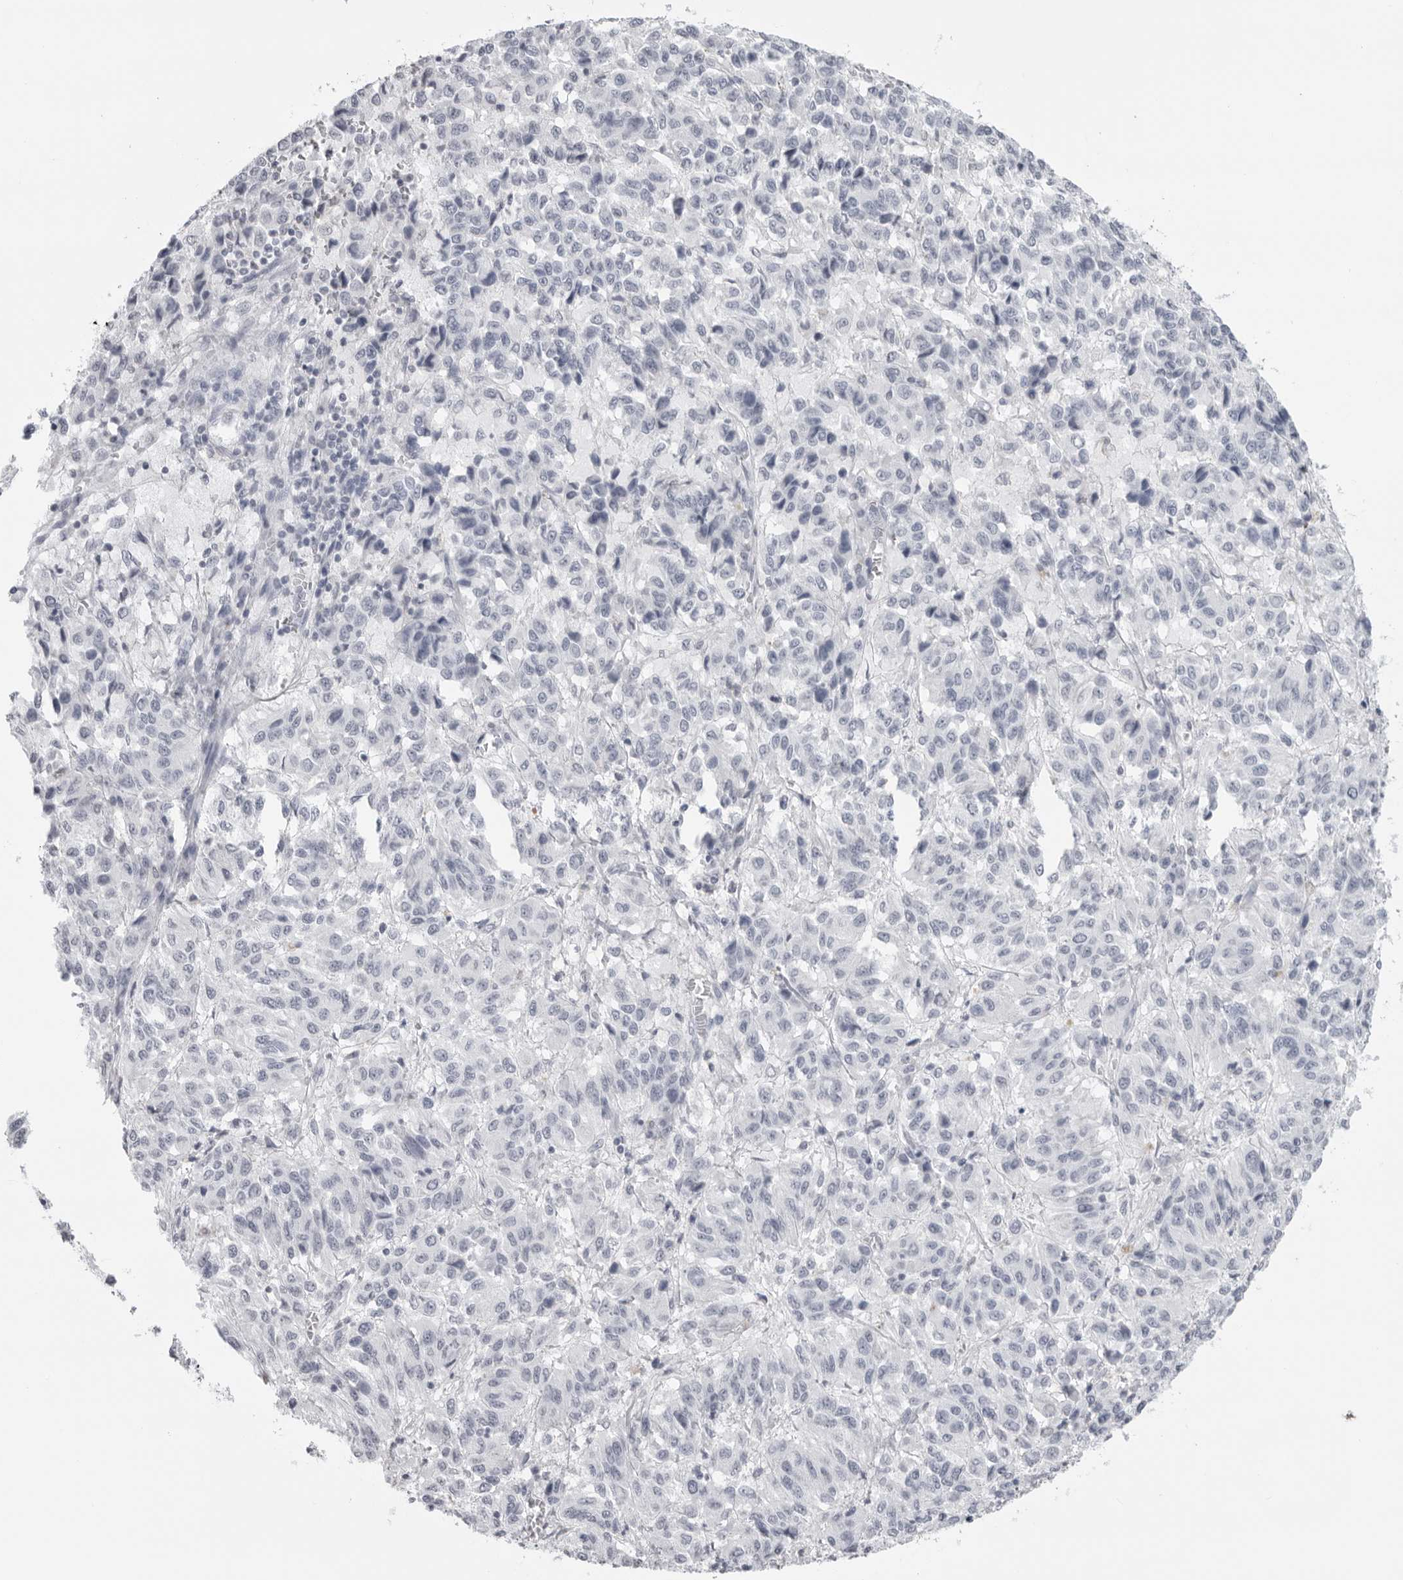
{"staining": {"intensity": "negative", "quantity": "none", "location": "none"}, "tissue": "melanoma", "cell_type": "Tumor cells", "image_type": "cancer", "snomed": [{"axis": "morphology", "description": "Malignant melanoma, Metastatic site"}, {"axis": "topography", "description": "Lung"}], "caption": "Tumor cells show no significant positivity in malignant melanoma (metastatic site).", "gene": "SERPINF2", "patient": {"sex": "male", "age": 64}}